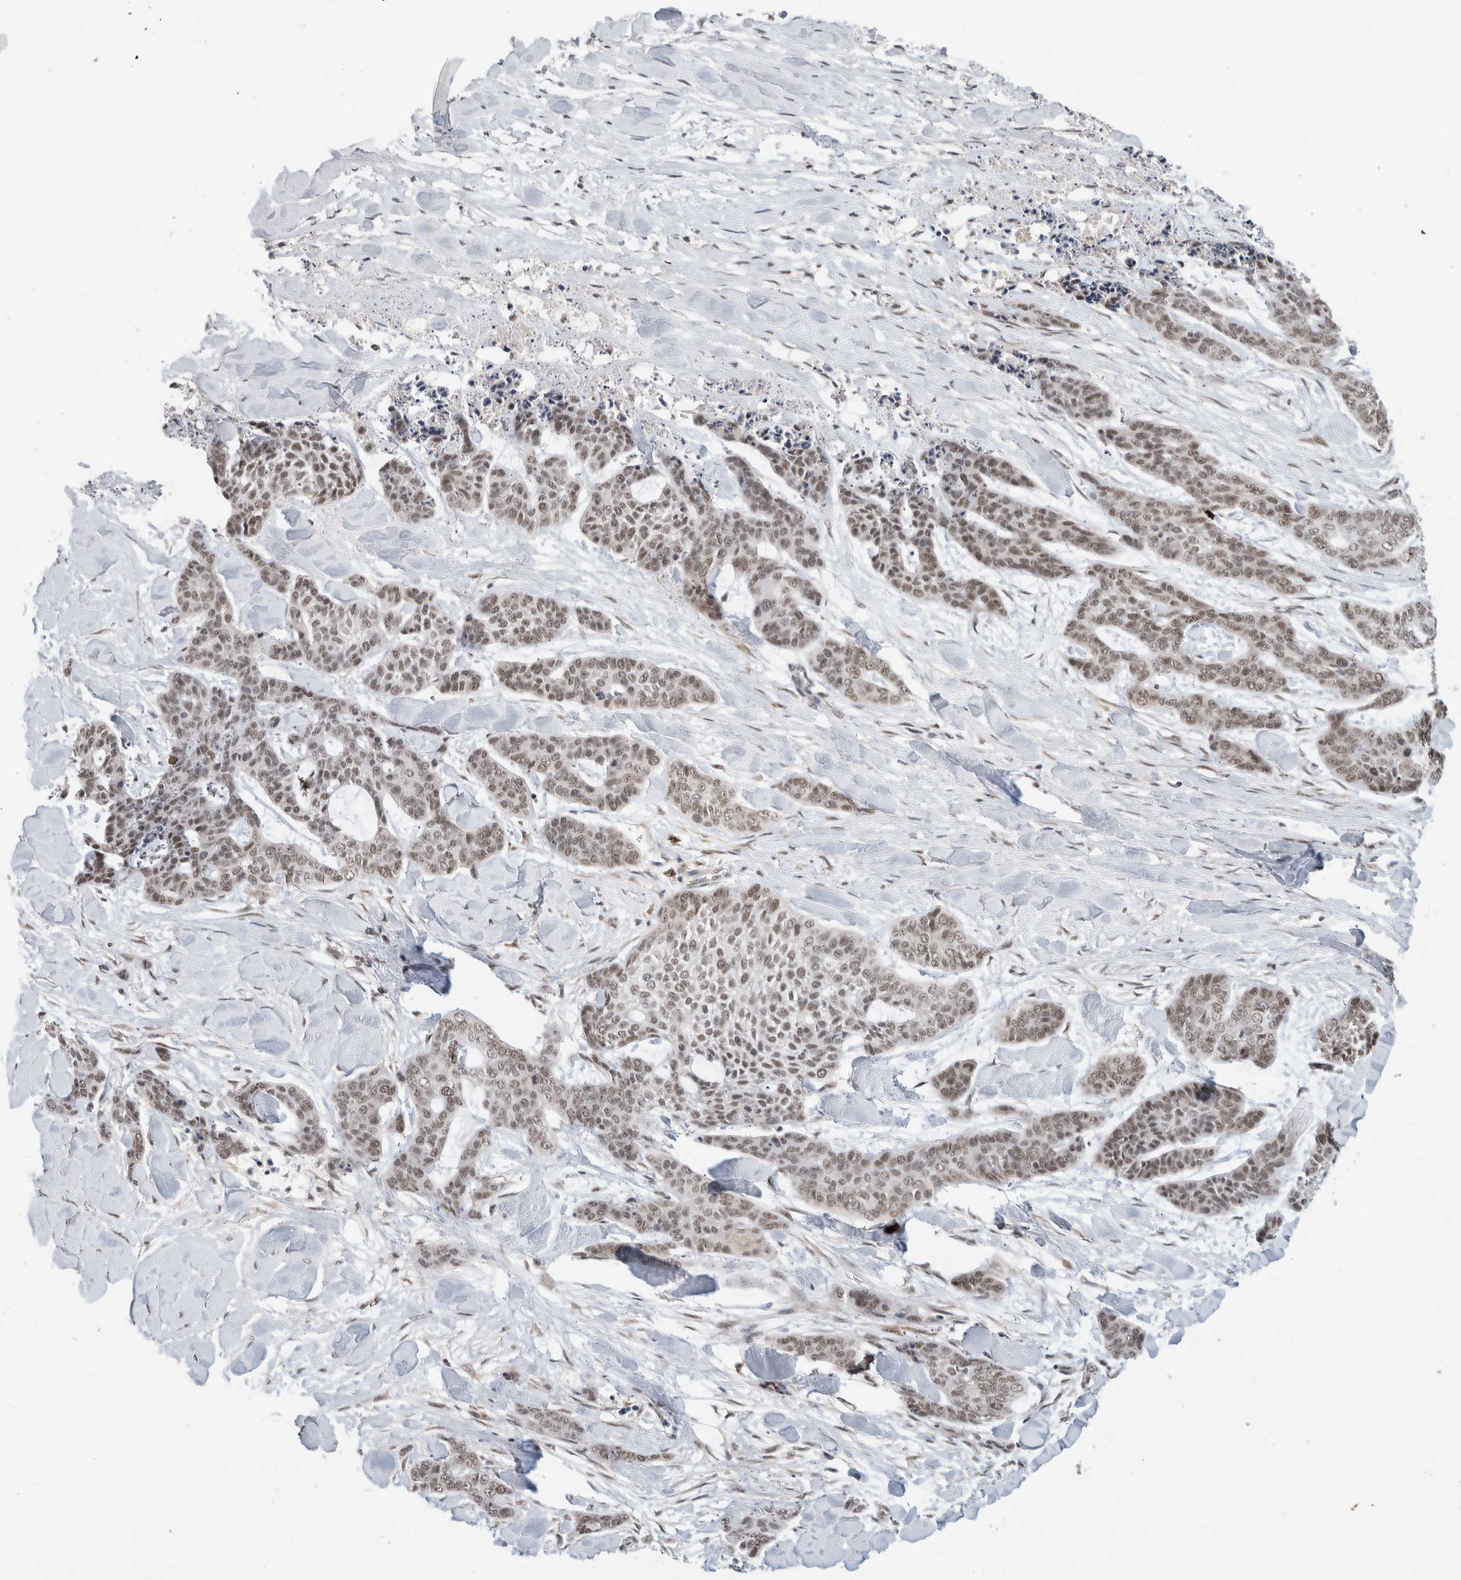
{"staining": {"intensity": "weak", "quantity": ">75%", "location": "nuclear"}, "tissue": "skin cancer", "cell_type": "Tumor cells", "image_type": "cancer", "snomed": [{"axis": "morphology", "description": "Basal cell carcinoma"}, {"axis": "topography", "description": "Skin"}], "caption": "DAB (3,3'-diaminobenzidine) immunohistochemical staining of human skin basal cell carcinoma reveals weak nuclear protein staining in approximately >75% of tumor cells.", "gene": "NCAPG2", "patient": {"sex": "female", "age": 64}}